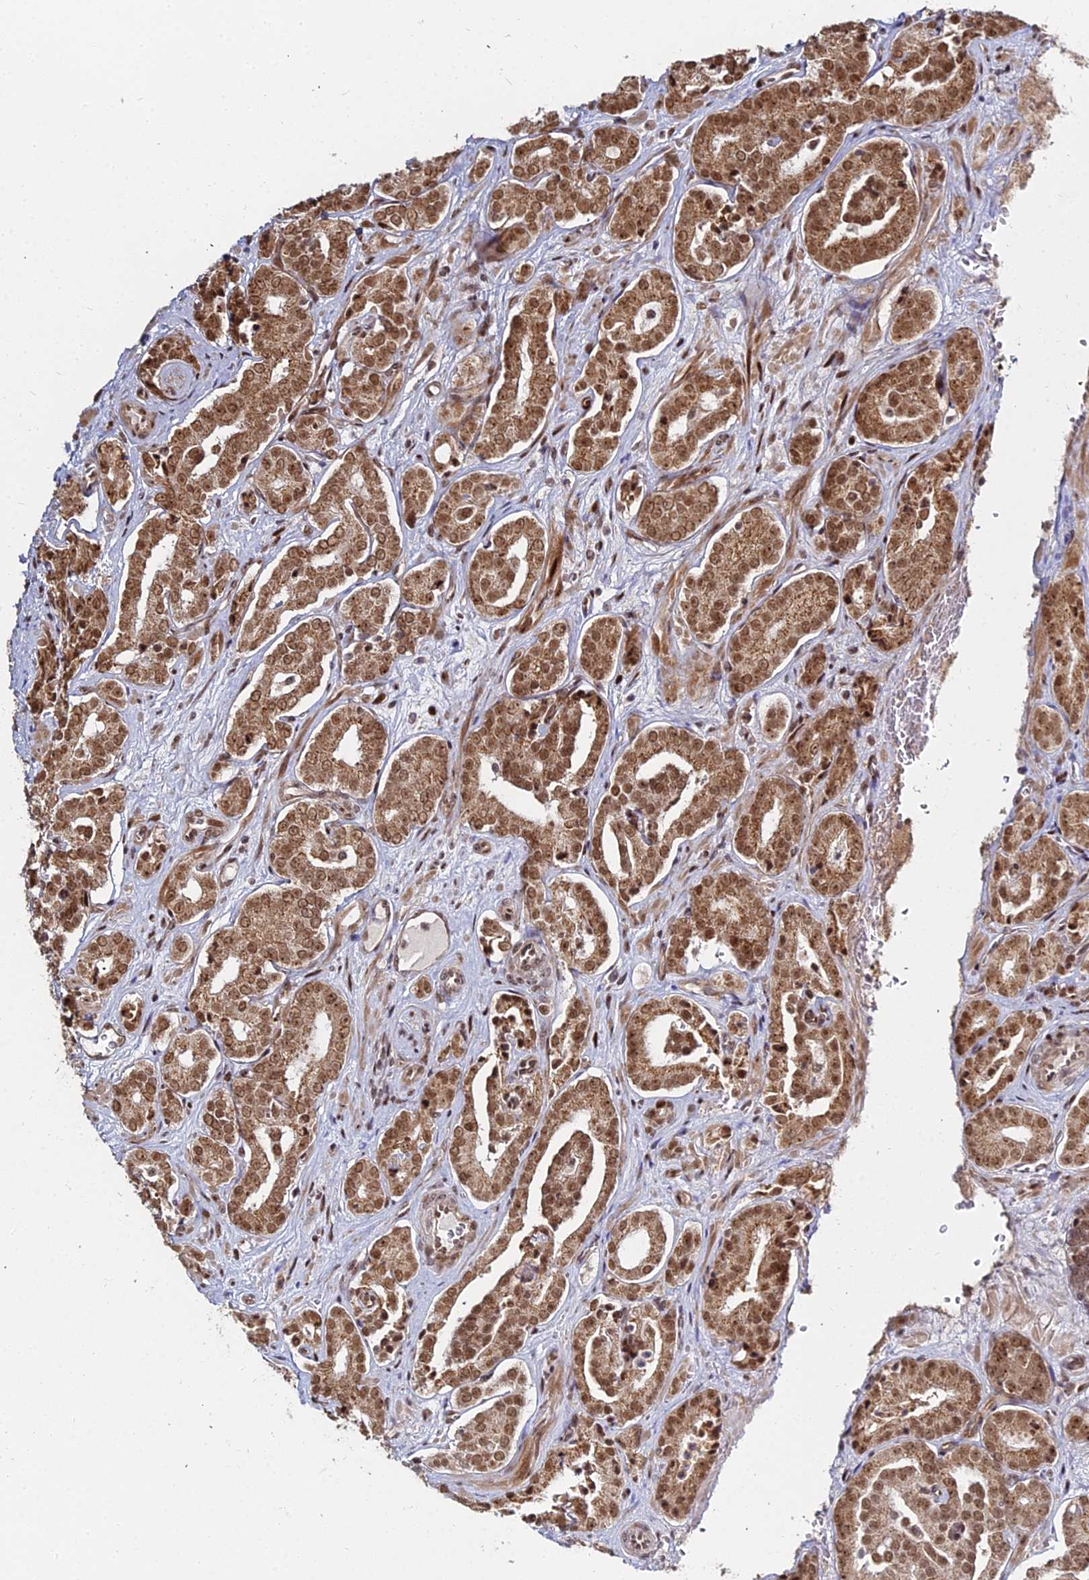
{"staining": {"intensity": "moderate", "quantity": ">75%", "location": "cytoplasmic/membranous,nuclear"}, "tissue": "prostate cancer", "cell_type": "Tumor cells", "image_type": "cancer", "snomed": [{"axis": "morphology", "description": "Adenocarcinoma, High grade"}, {"axis": "topography", "description": "Prostate"}], "caption": "About >75% of tumor cells in prostate cancer (adenocarcinoma (high-grade)) demonstrate moderate cytoplasmic/membranous and nuclear protein staining as visualized by brown immunohistochemical staining.", "gene": "ABCA2", "patient": {"sex": "male", "age": 66}}